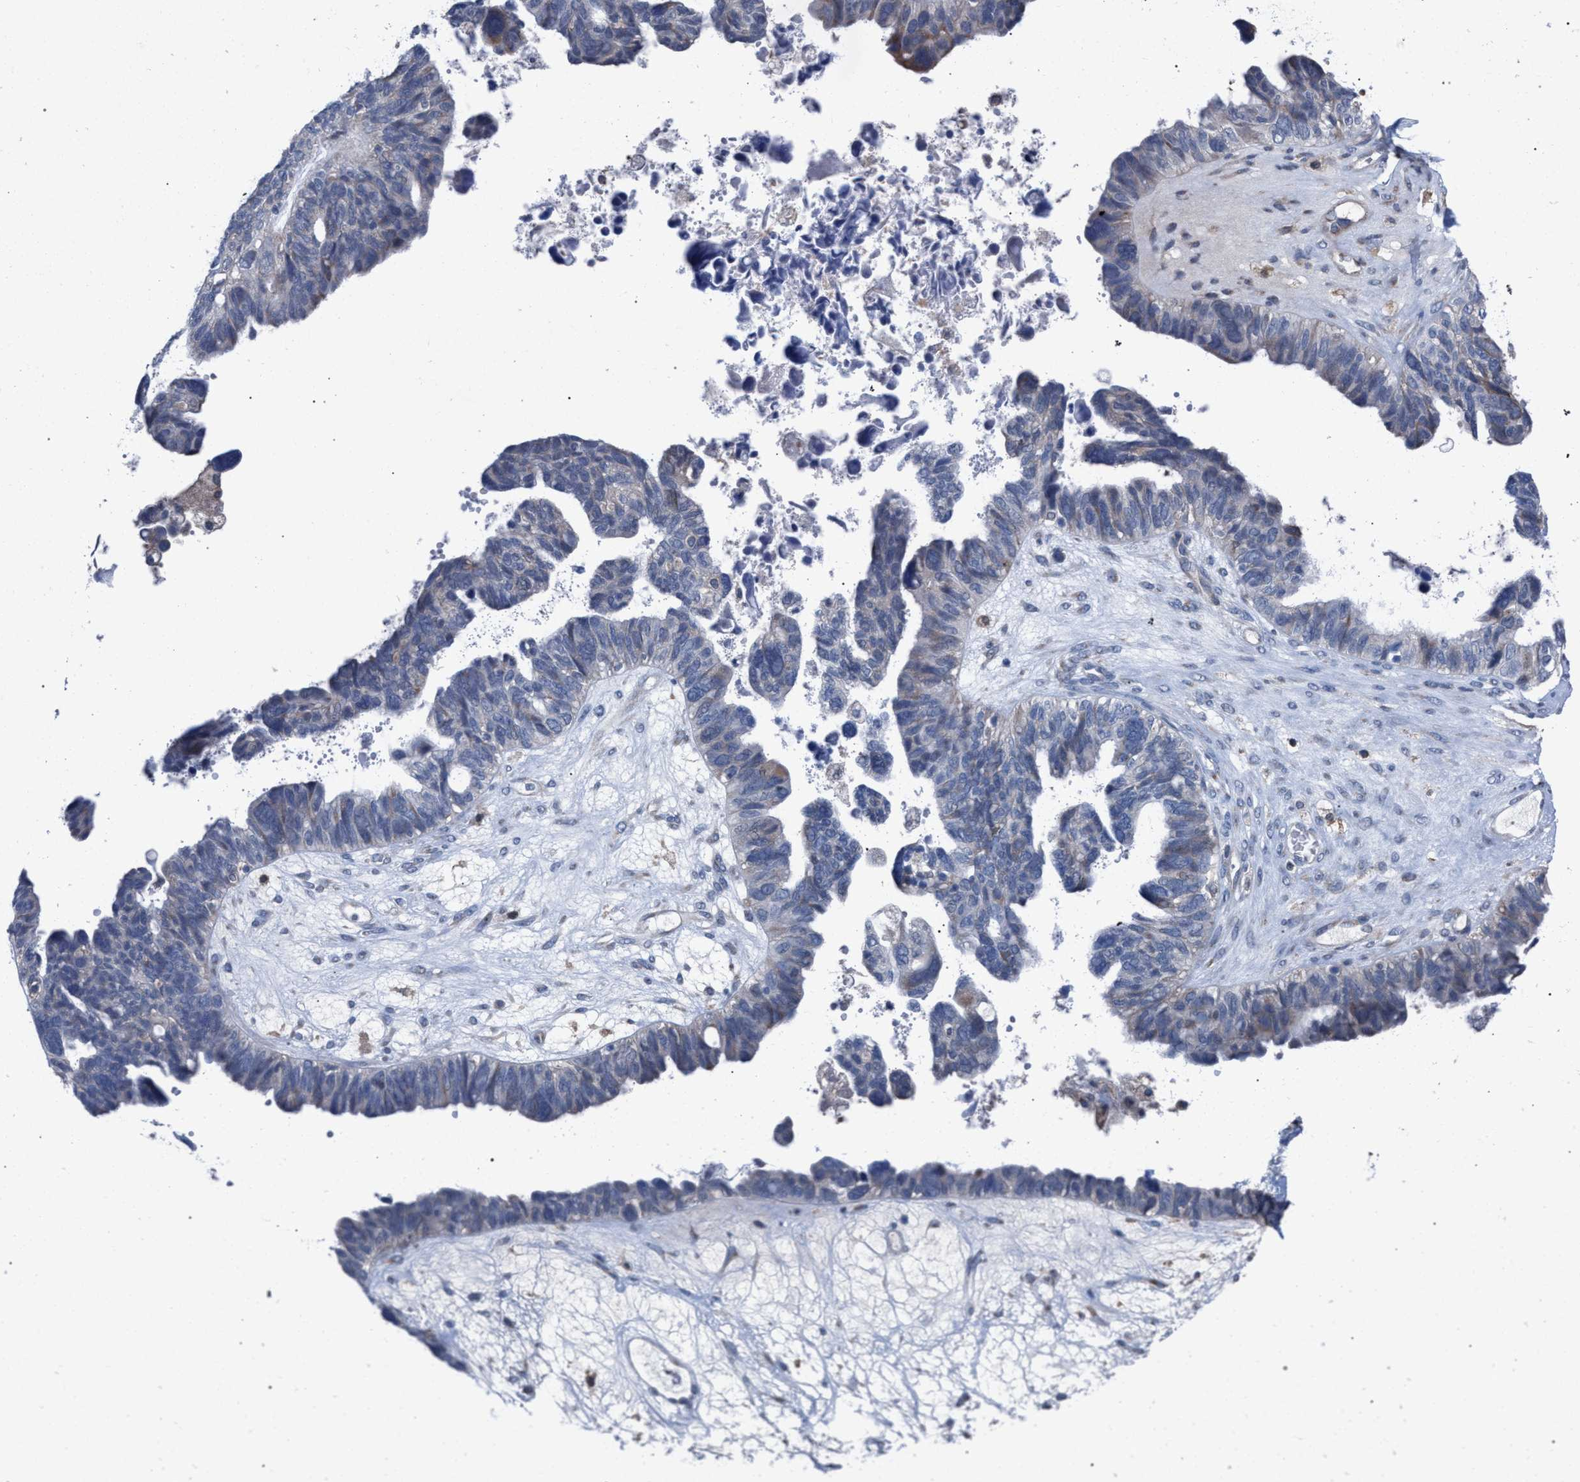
{"staining": {"intensity": "weak", "quantity": "<25%", "location": "cytoplasmic/membranous"}, "tissue": "ovarian cancer", "cell_type": "Tumor cells", "image_type": "cancer", "snomed": [{"axis": "morphology", "description": "Cystadenocarcinoma, serous, NOS"}, {"axis": "topography", "description": "Ovary"}], "caption": "Tumor cells show no significant protein staining in ovarian cancer (serous cystadenocarcinoma). Brightfield microscopy of IHC stained with DAB (3,3'-diaminobenzidine) (brown) and hematoxylin (blue), captured at high magnification.", "gene": "RNF135", "patient": {"sex": "female", "age": 79}}